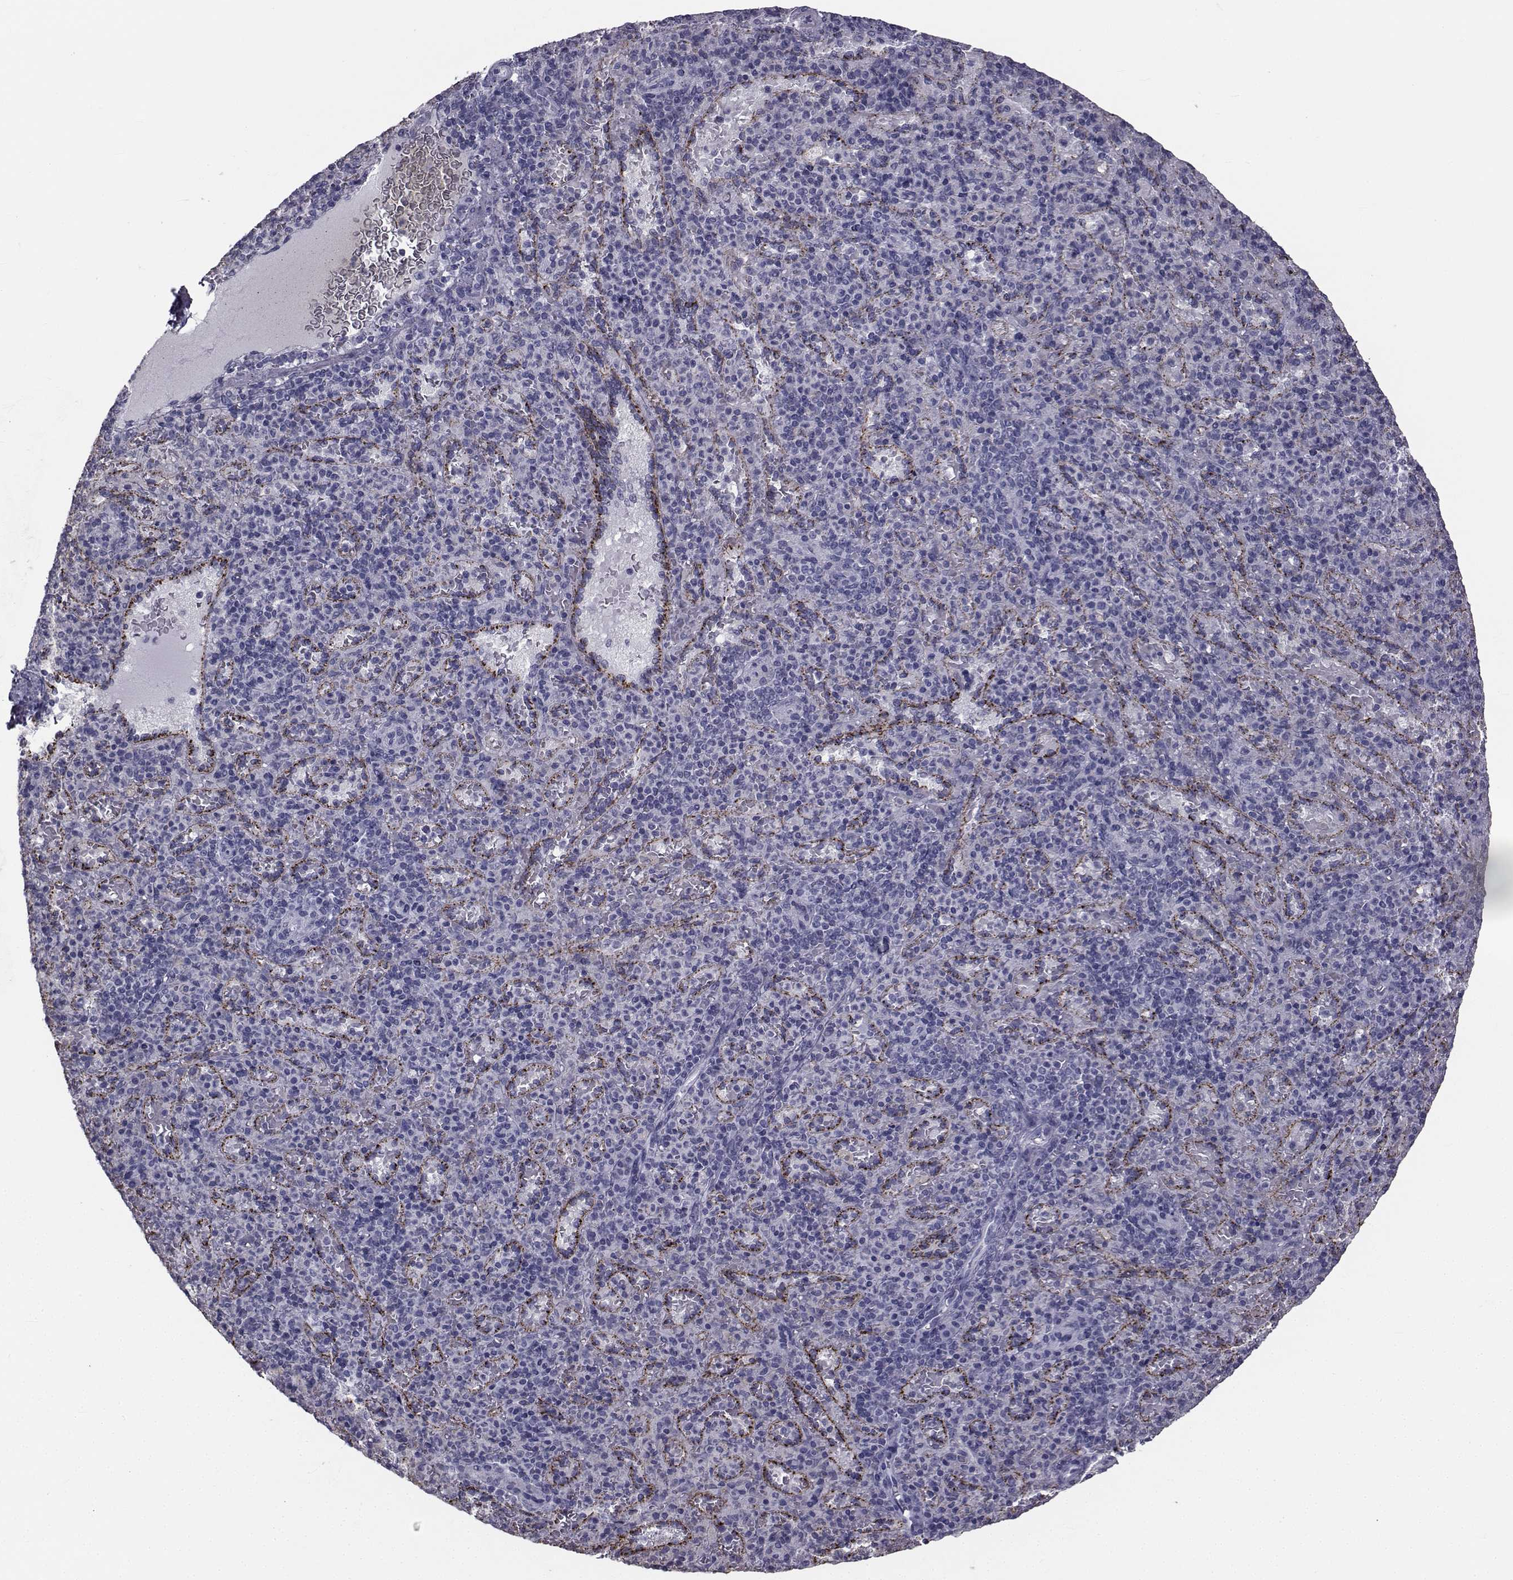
{"staining": {"intensity": "negative", "quantity": "none", "location": "none"}, "tissue": "spleen", "cell_type": "Cells in red pulp", "image_type": "normal", "snomed": [{"axis": "morphology", "description": "Normal tissue, NOS"}, {"axis": "topography", "description": "Spleen"}], "caption": "High magnification brightfield microscopy of benign spleen stained with DAB (brown) and counterstained with hematoxylin (blue): cells in red pulp show no significant positivity. Nuclei are stained in blue.", "gene": "FDXR", "patient": {"sex": "female", "age": 74}}